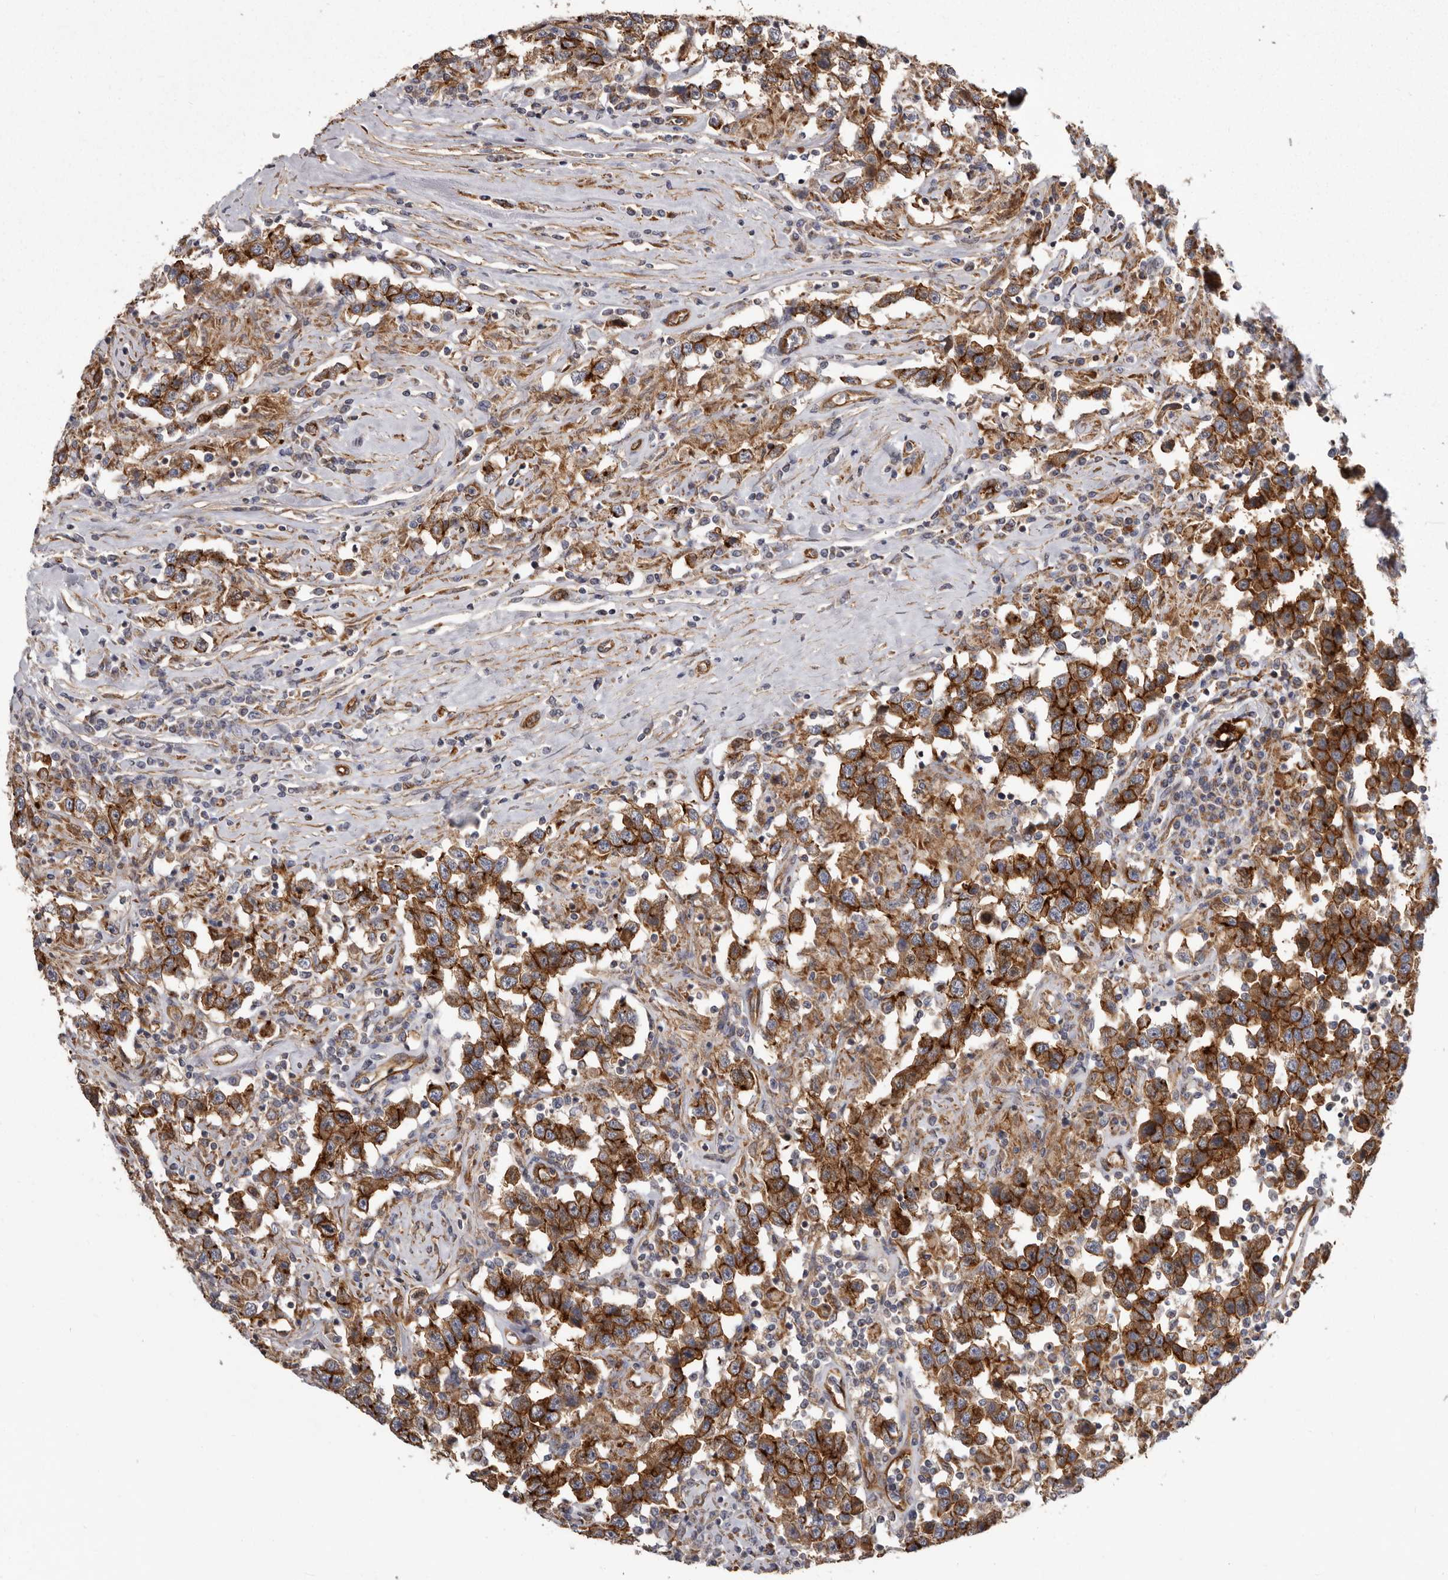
{"staining": {"intensity": "strong", "quantity": ">75%", "location": "cytoplasmic/membranous"}, "tissue": "testis cancer", "cell_type": "Tumor cells", "image_type": "cancer", "snomed": [{"axis": "morphology", "description": "Seminoma, NOS"}, {"axis": "topography", "description": "Testis"}], "caption": "Immunohistochemistry histopathology image of human testis seminoma stained for a protein (brown), which shows high levels of strong cytoplasmic/membranous expression in about >75% of tumor cells.", "gene": "ENAH", "patient": {"sex": "male", "age": 41}}